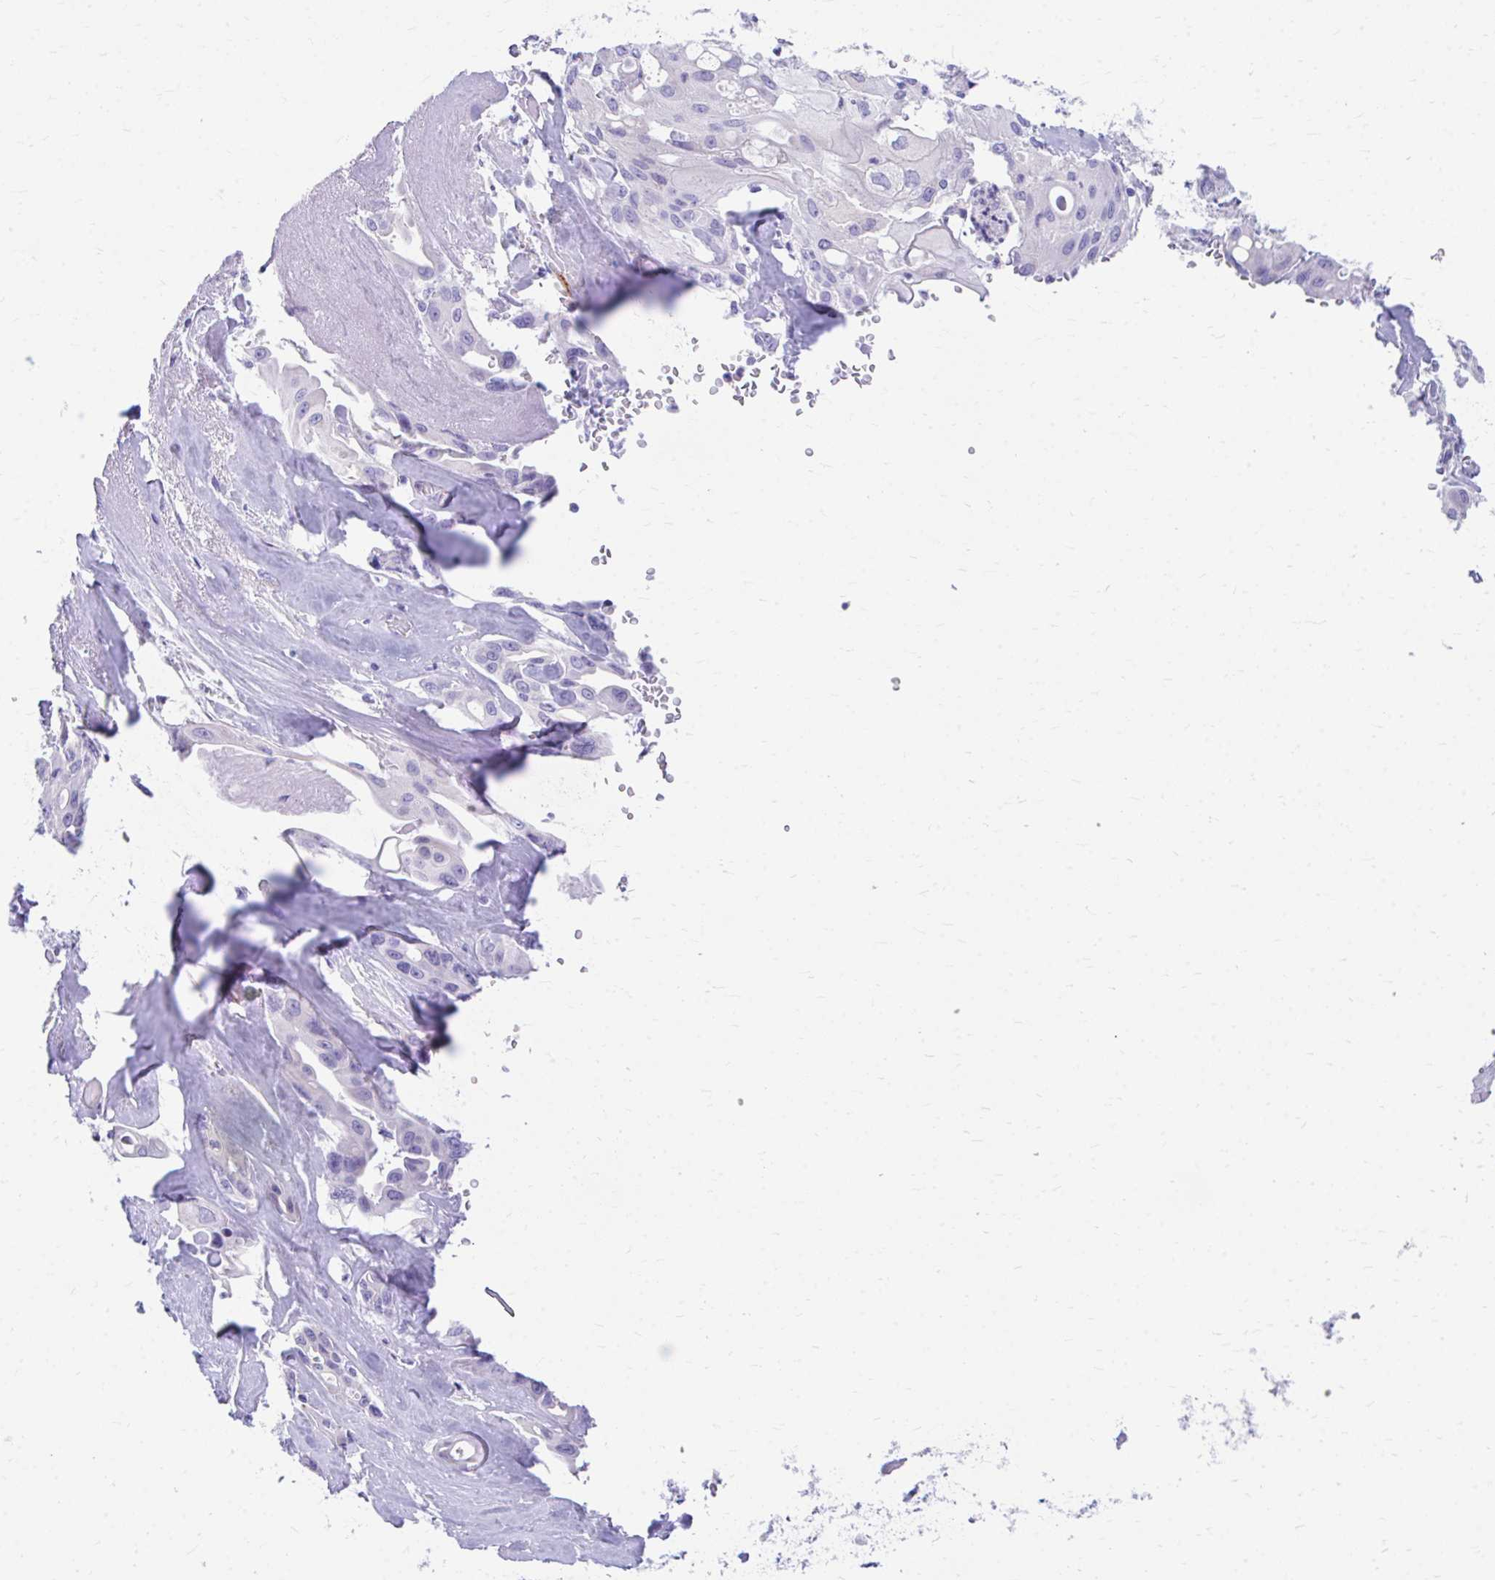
{"staining": {"intensity": "negative", "quantity": "none", "location": "none"}, "tissue": "cervical cancer", "cell_type": "Tumor cells", "image_type": "cancer", "snomed": [{"axis": "morphology", "description": "Squamous cell carcinoma, NOS"}, {"axis": "topography", "description": "Cervix"}], "caption": "Cervical cancer stained for a protein using IHC displays no expression tumor cells.", "gene": "KRIT1", "patient": {"sex": "female", "age": 67}}